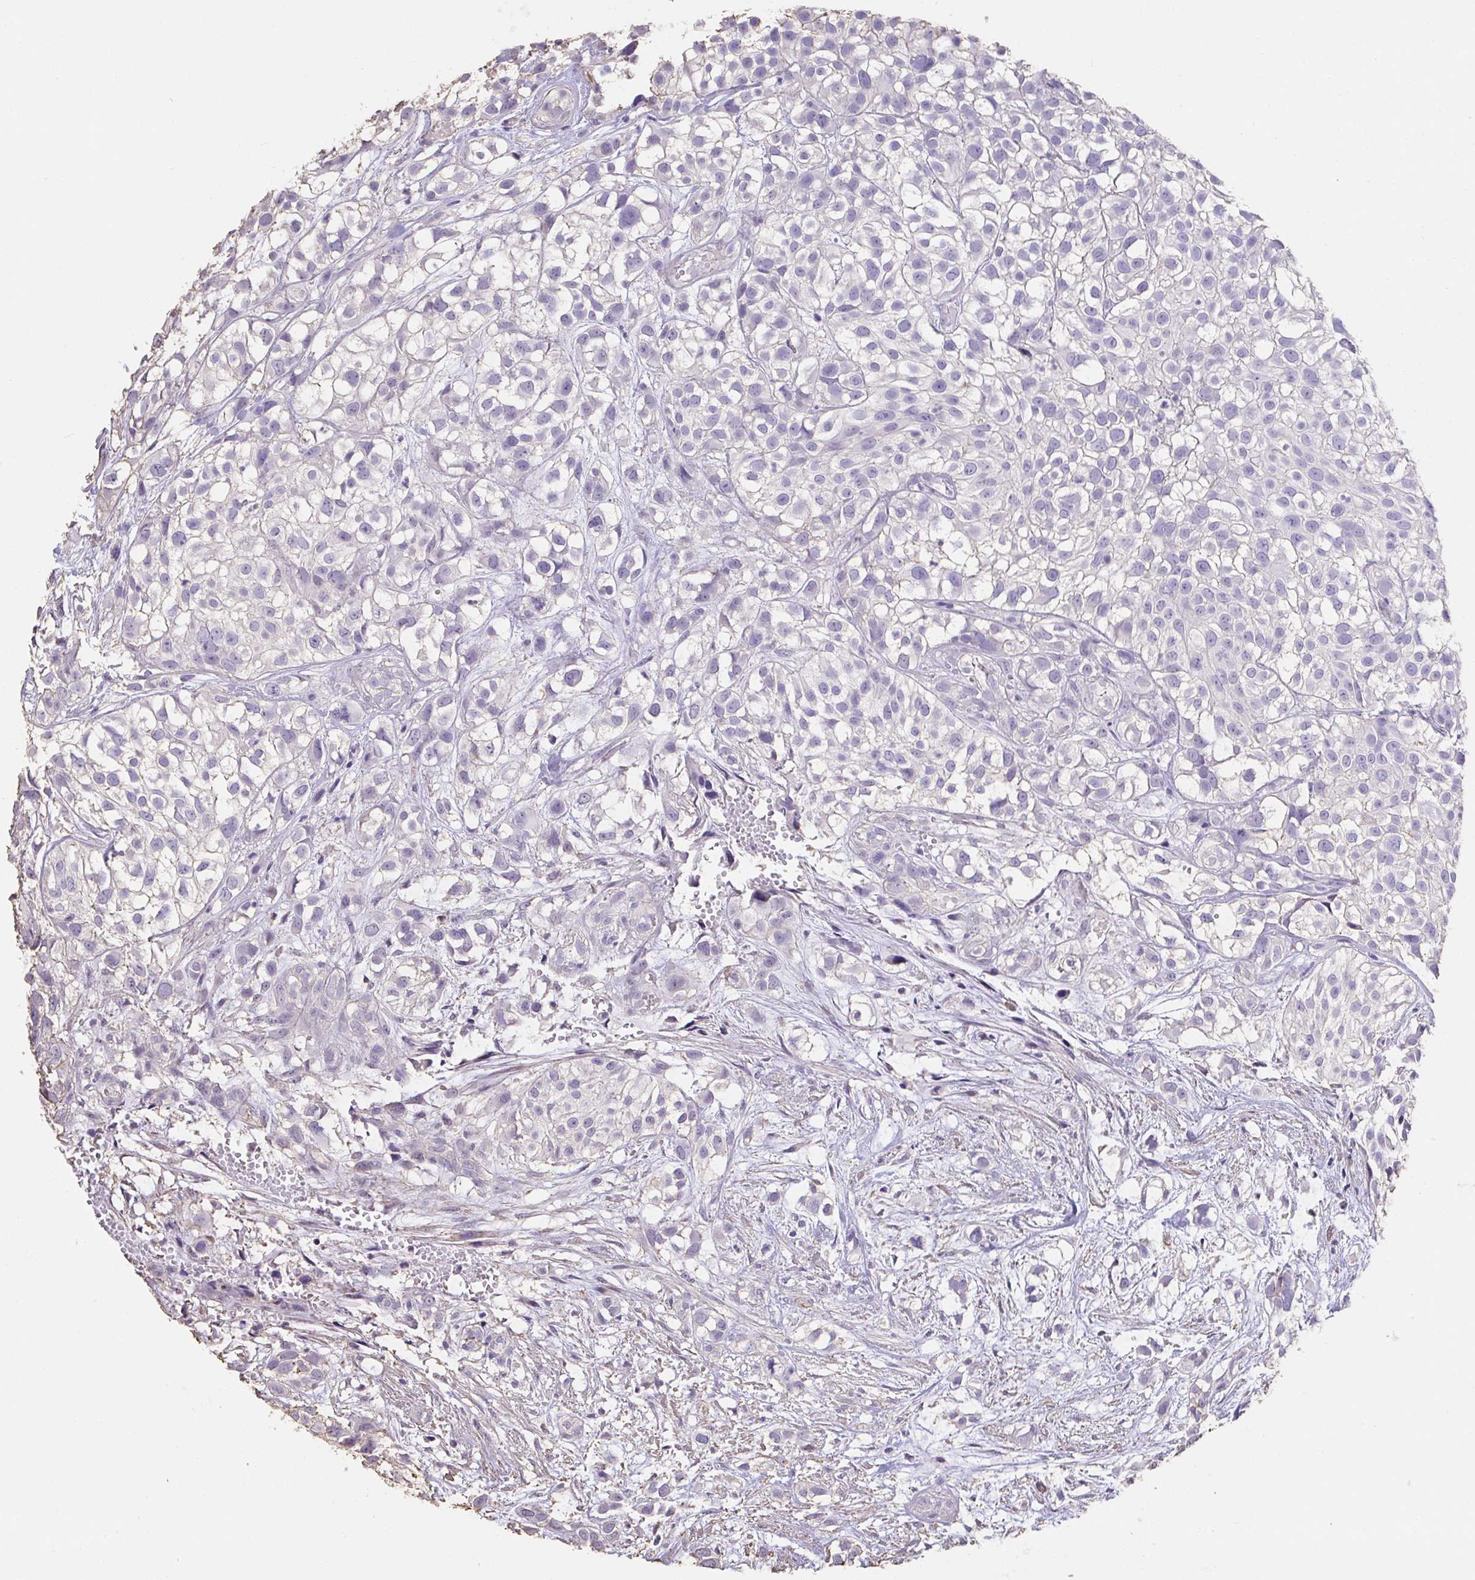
{"staining": {"intensity": "negative", "quantity": "none", "location": "none"}, "tissue": "urothelial cancer", "cell_type": "Tumor cells", "image_type": "cancer", "snomed": [{"axis": "morphology", "description": "Urothelial carcinoma, High grade"}, {"axis": "topography", "description": "Urinary bladder"}], "caption": "High magnification brightfield microscopy of urothelial carcinoma (high-grade) stained with DAB (3,3'-diaminobenzidine) (brown) and counterstained with hematoxylin (blue): tumor cells show no significant positivity. The staining was performed using DAB to visualize the protein expression in brown, while the nuclei were stained in blue with hematoxylin (Magnification: 20x).", "gene": "IL23R", "patient": {"sex": "male", "age": 56}}